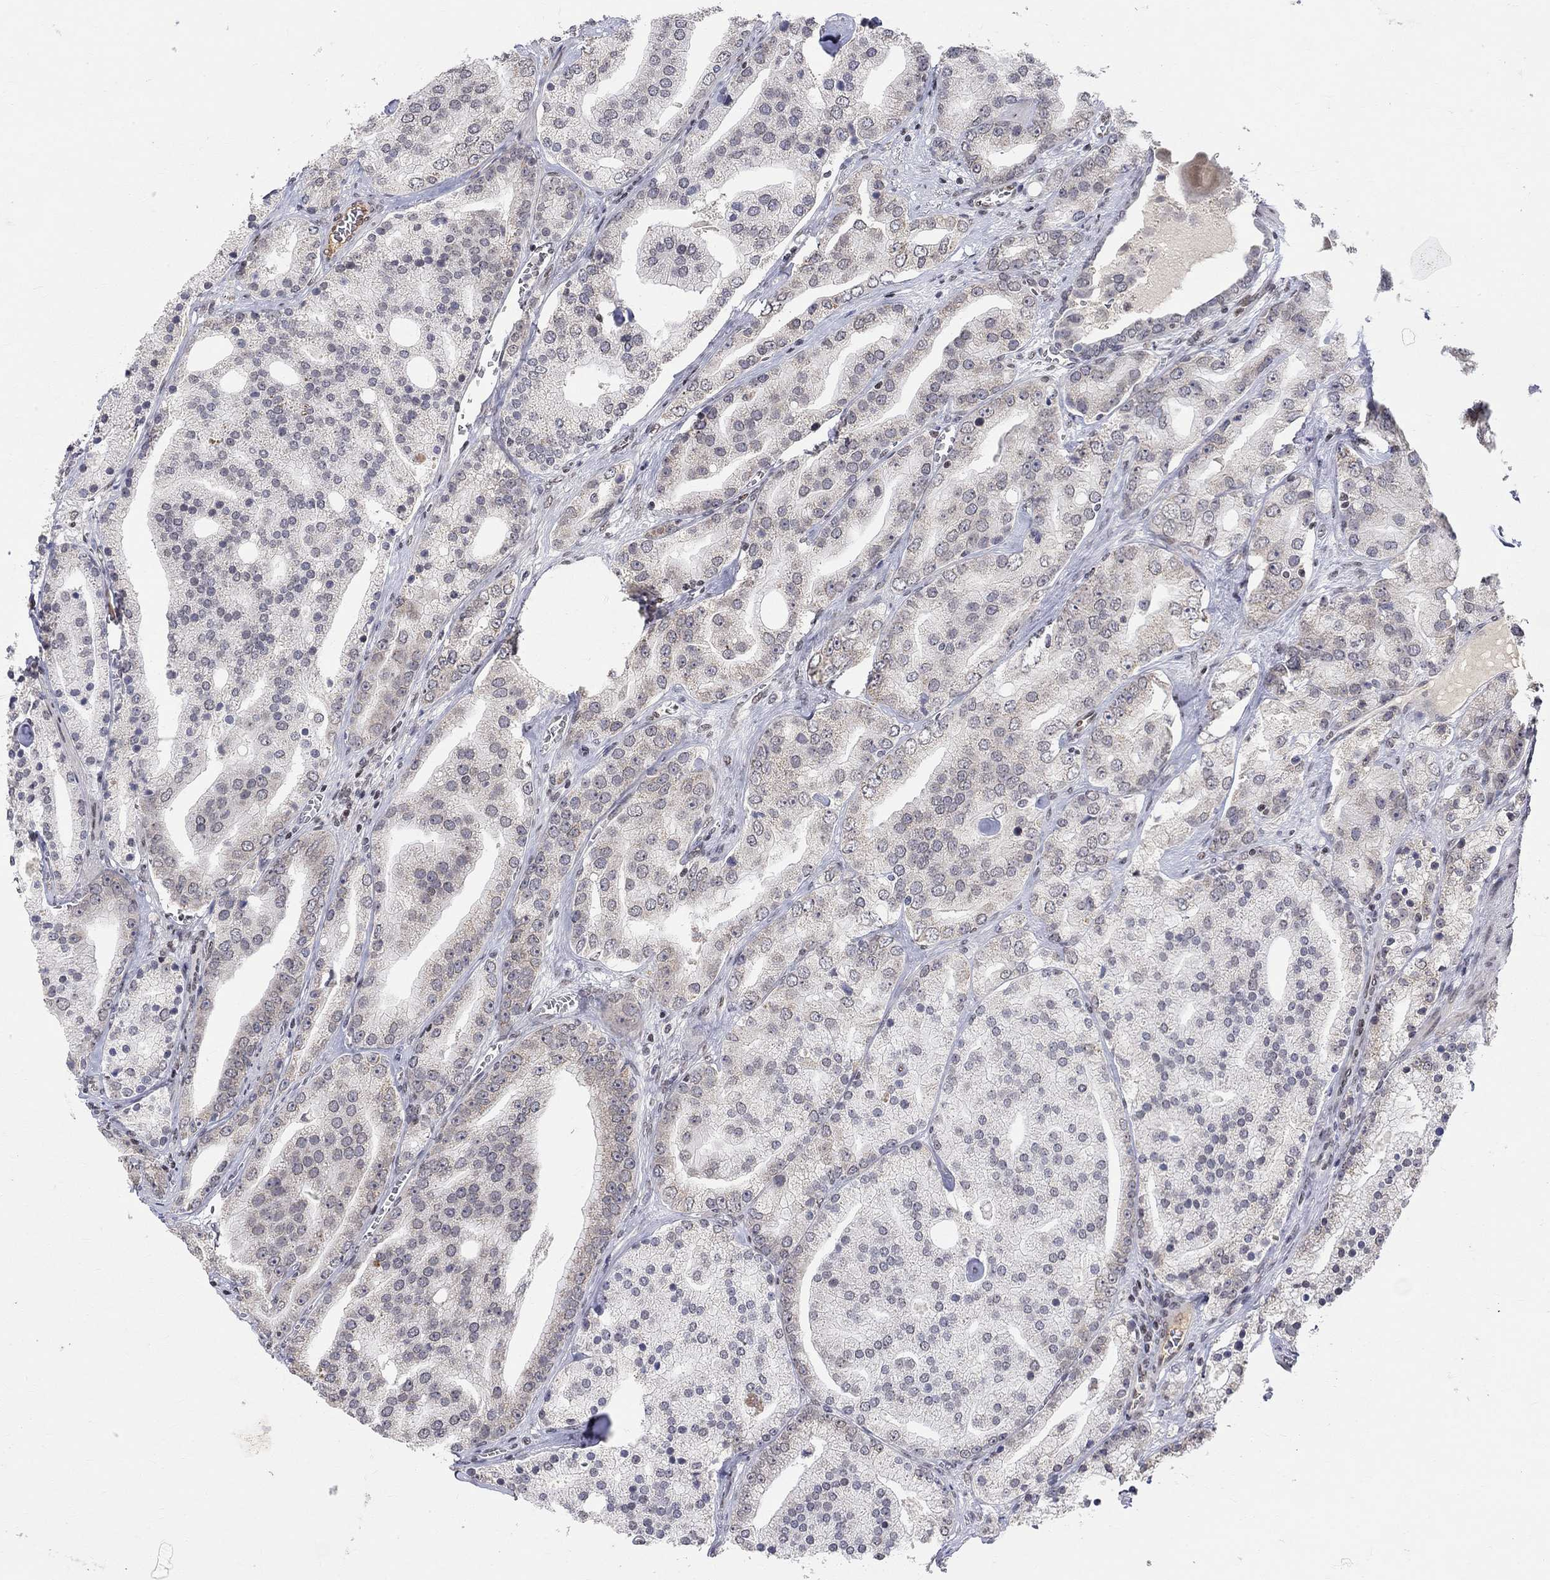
{"staining": {"intensity": "negative", "quantity": "none", "location": "none"}, "tissue": "prostate cancer", "cell_type": "Tumor cells", "image_type": "cancer", "snomed": [{"axis": "morphology", "description": "Adenocarcinoma, NOS"}, {"axis": "topography", "description": "Prostate"}], "caption": "Immunohistochemical staining of human prostate adenocarcinoma exhibits no significant expression in tumor cells. The staining was performed using DAB (3,3'-diaminobenzidine) to visualize the protein expression in brown, while the nuclei were stained in blue with hematoxylin (Magnification: 20x).", "gene": "KLF12", "patient": {"sex": "male", "age": 69}}